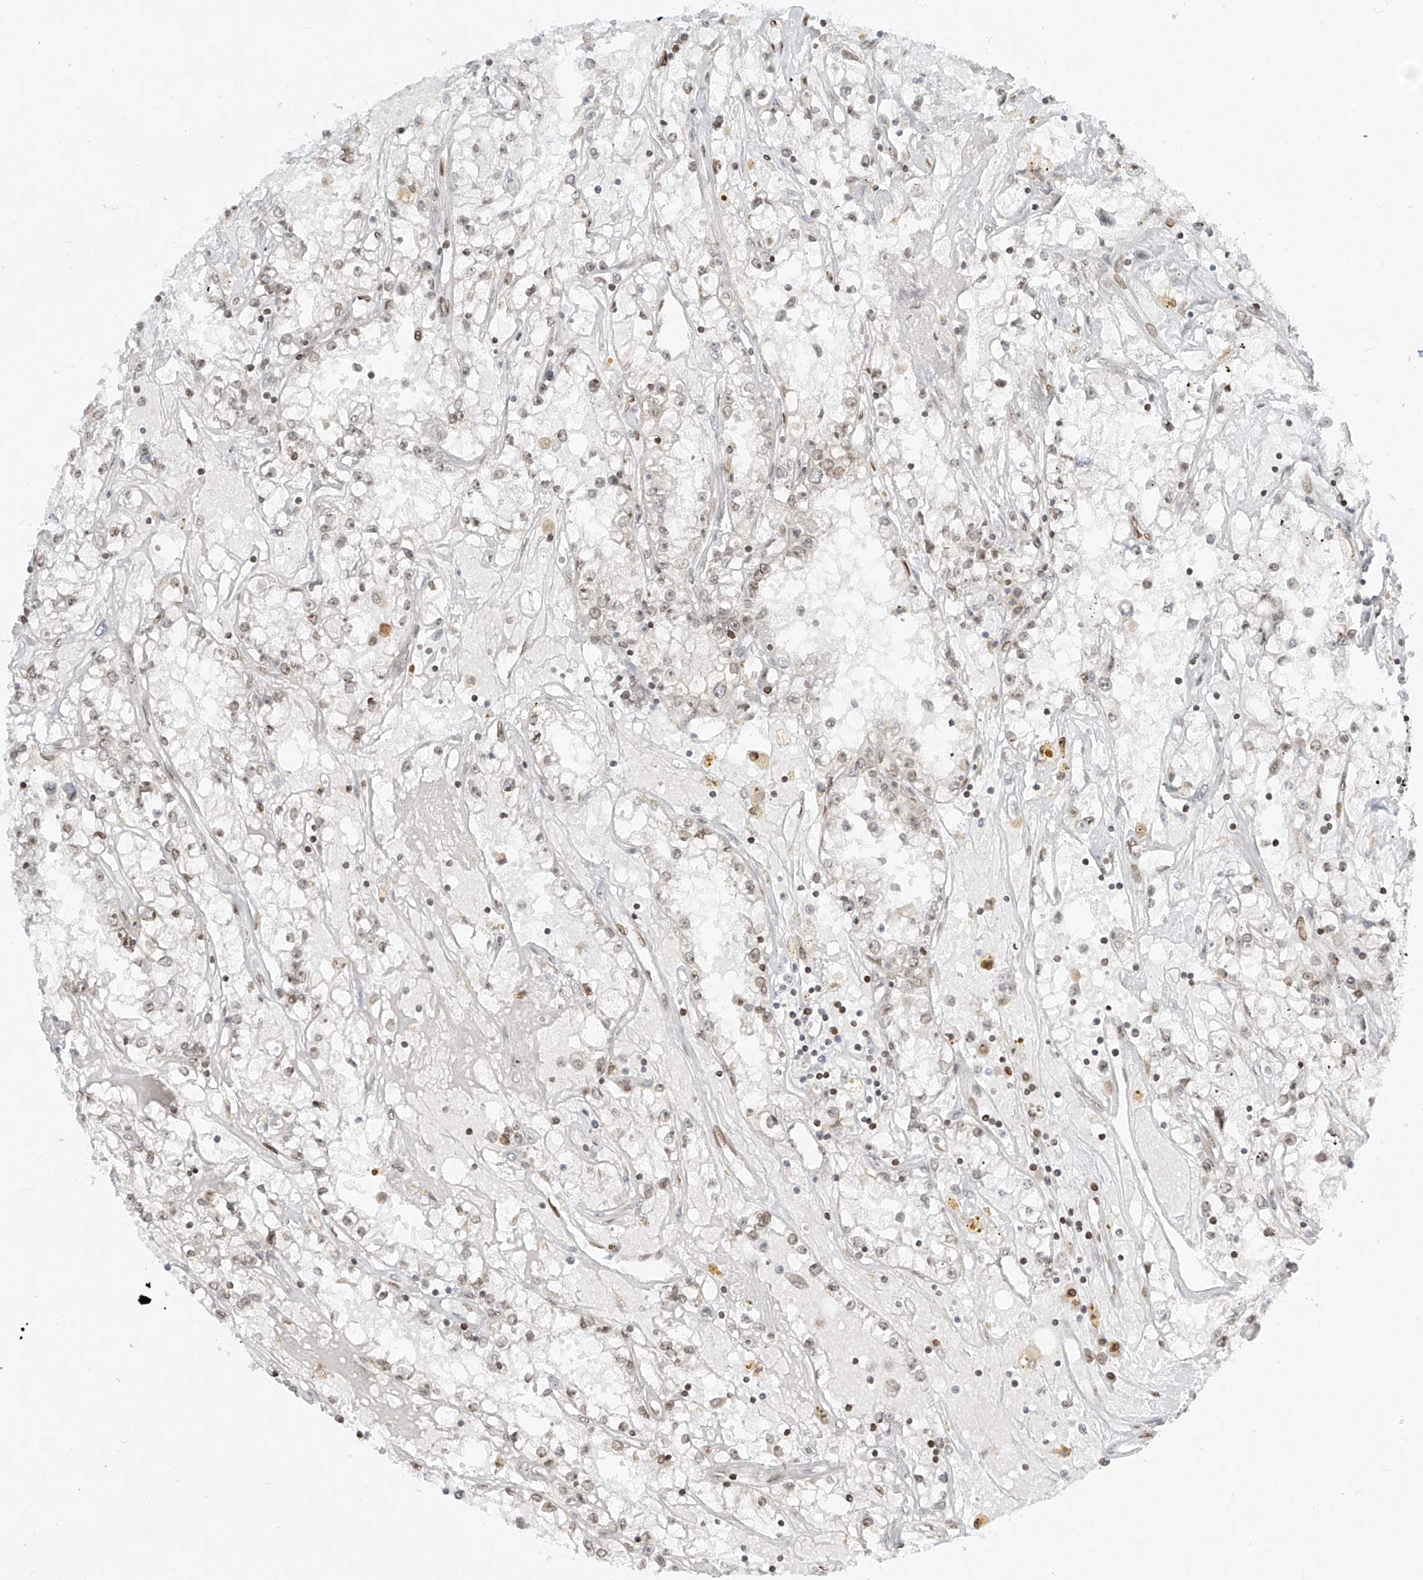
{"staining": {"intensity": "weak", "quantity": "25%-75%", "location": "nuclear"}, "tissue": "renal cancer", "cell_type": "Tumor cells", "image_type": "cancer", "snomed": [{"axis": "morphology", "description": "Adenocarcinoma, NOS"}, {"axis": "topography", "description": "Kidney"}], "caption": "Immunohistochemistry (IHC) of human renal cancer reveals low levels of weak nuclear positivity in approximately 25%-75% of tumor cells. Using DAB (brown) and hematoxylin (blue) stains, captured at high magnification using brightfield microscopy.", "gene": "SAMD15", "patient": {"sex": "male", "age": 56}}